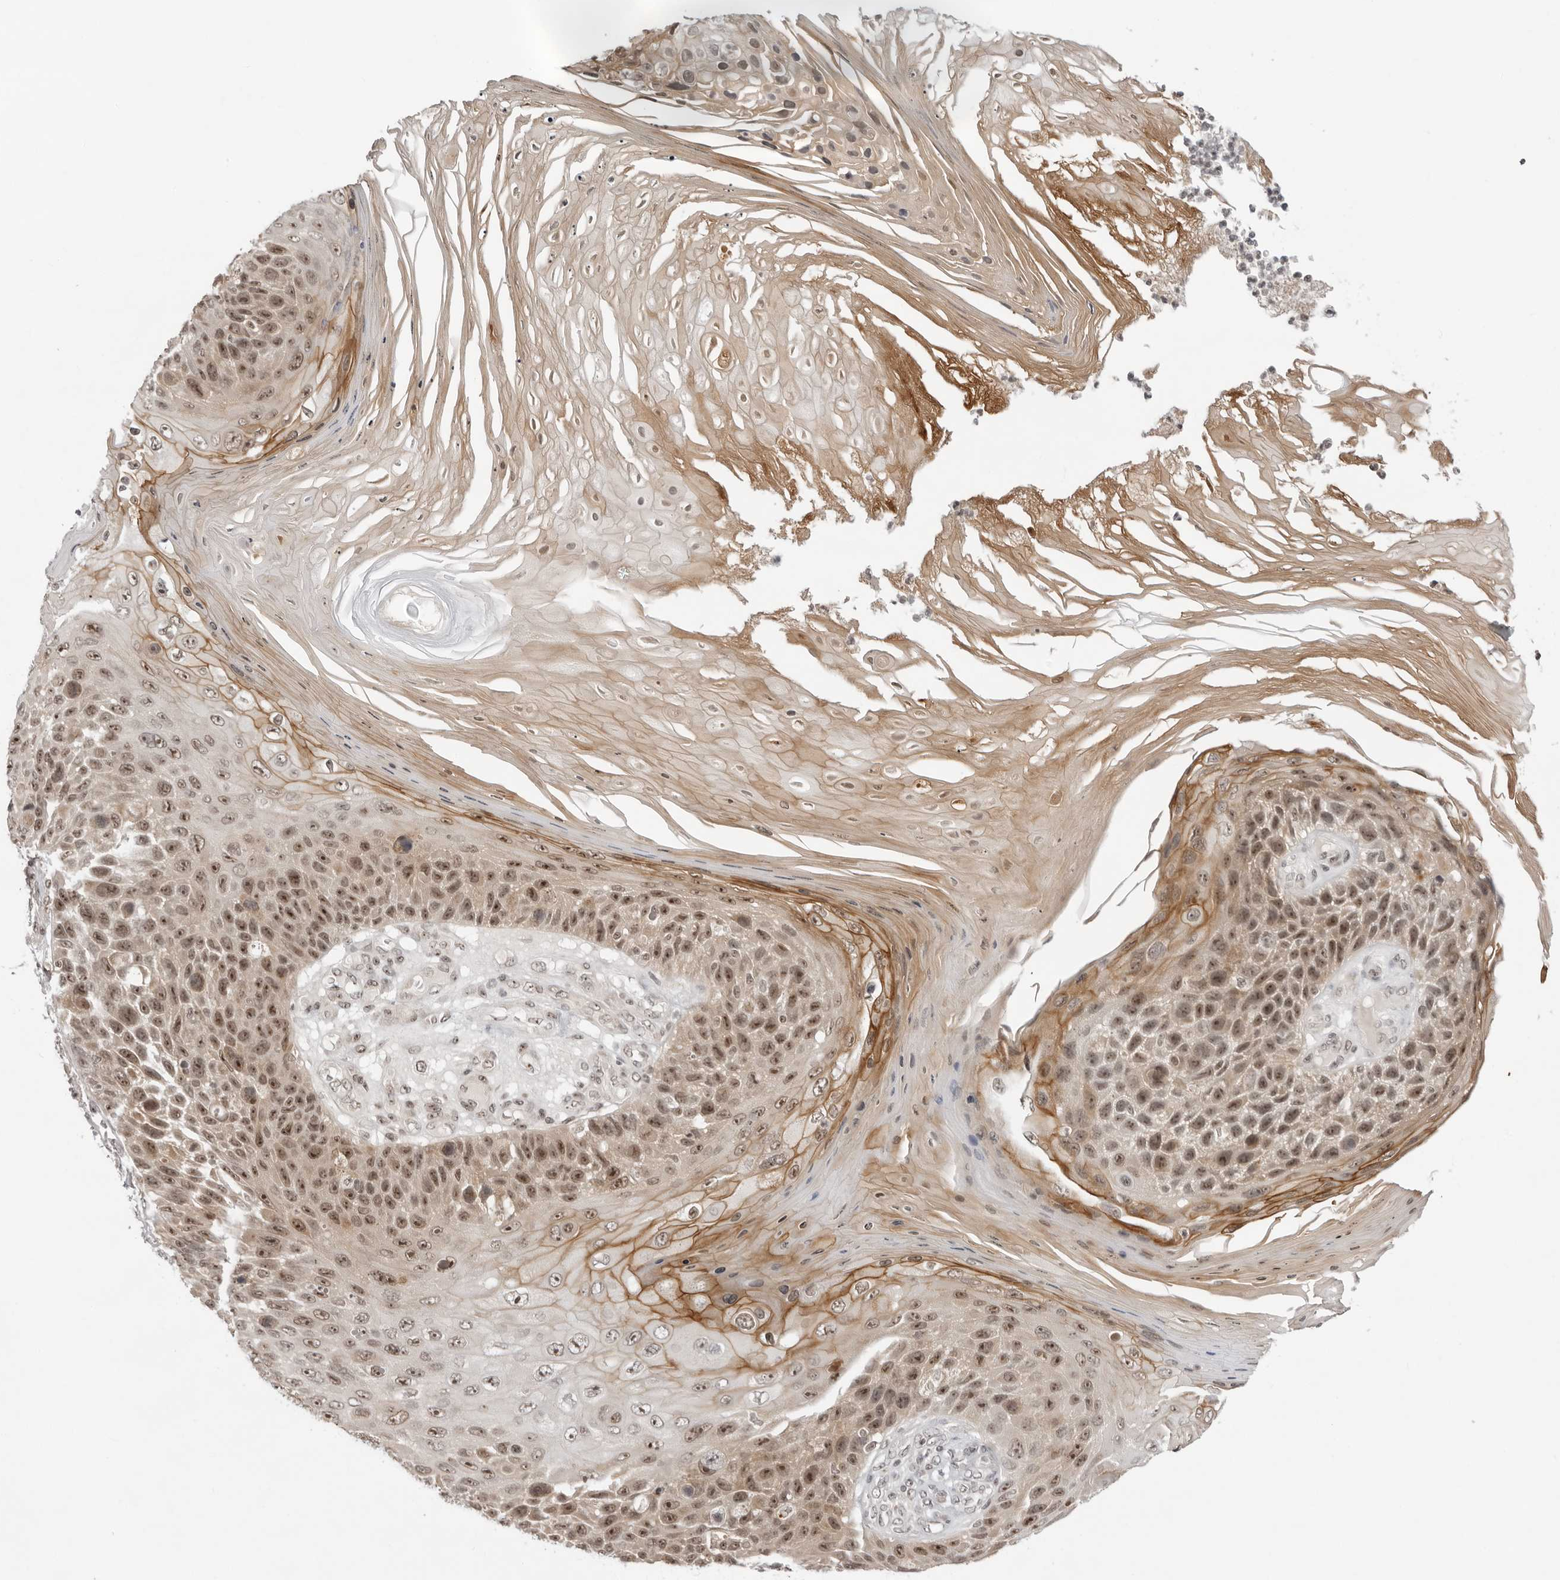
{"staining": {"intensity": "moderate", "quantity": ">75%", "location": "cytoplasmic/membranous,nuclear"}, "tissue": "skin cancer", "cell_type": "Tumor cells", "image_type": "cancer", "snomed": [{"axis": "morphology", "description": "Squamous cell carcinoma, NOS"}, {"axis": "topography", "description": "Skin"}], "caption": "Immunohistochemical staining of skin cancer (squamous cell carcinoma) displays medium levels of moderate cytoplasmic/membranous and nuclear protein positivity in about >75% of tumor cells.", "gene": "EXOSC10", "patient": {"sex": "female", "age": 88}}